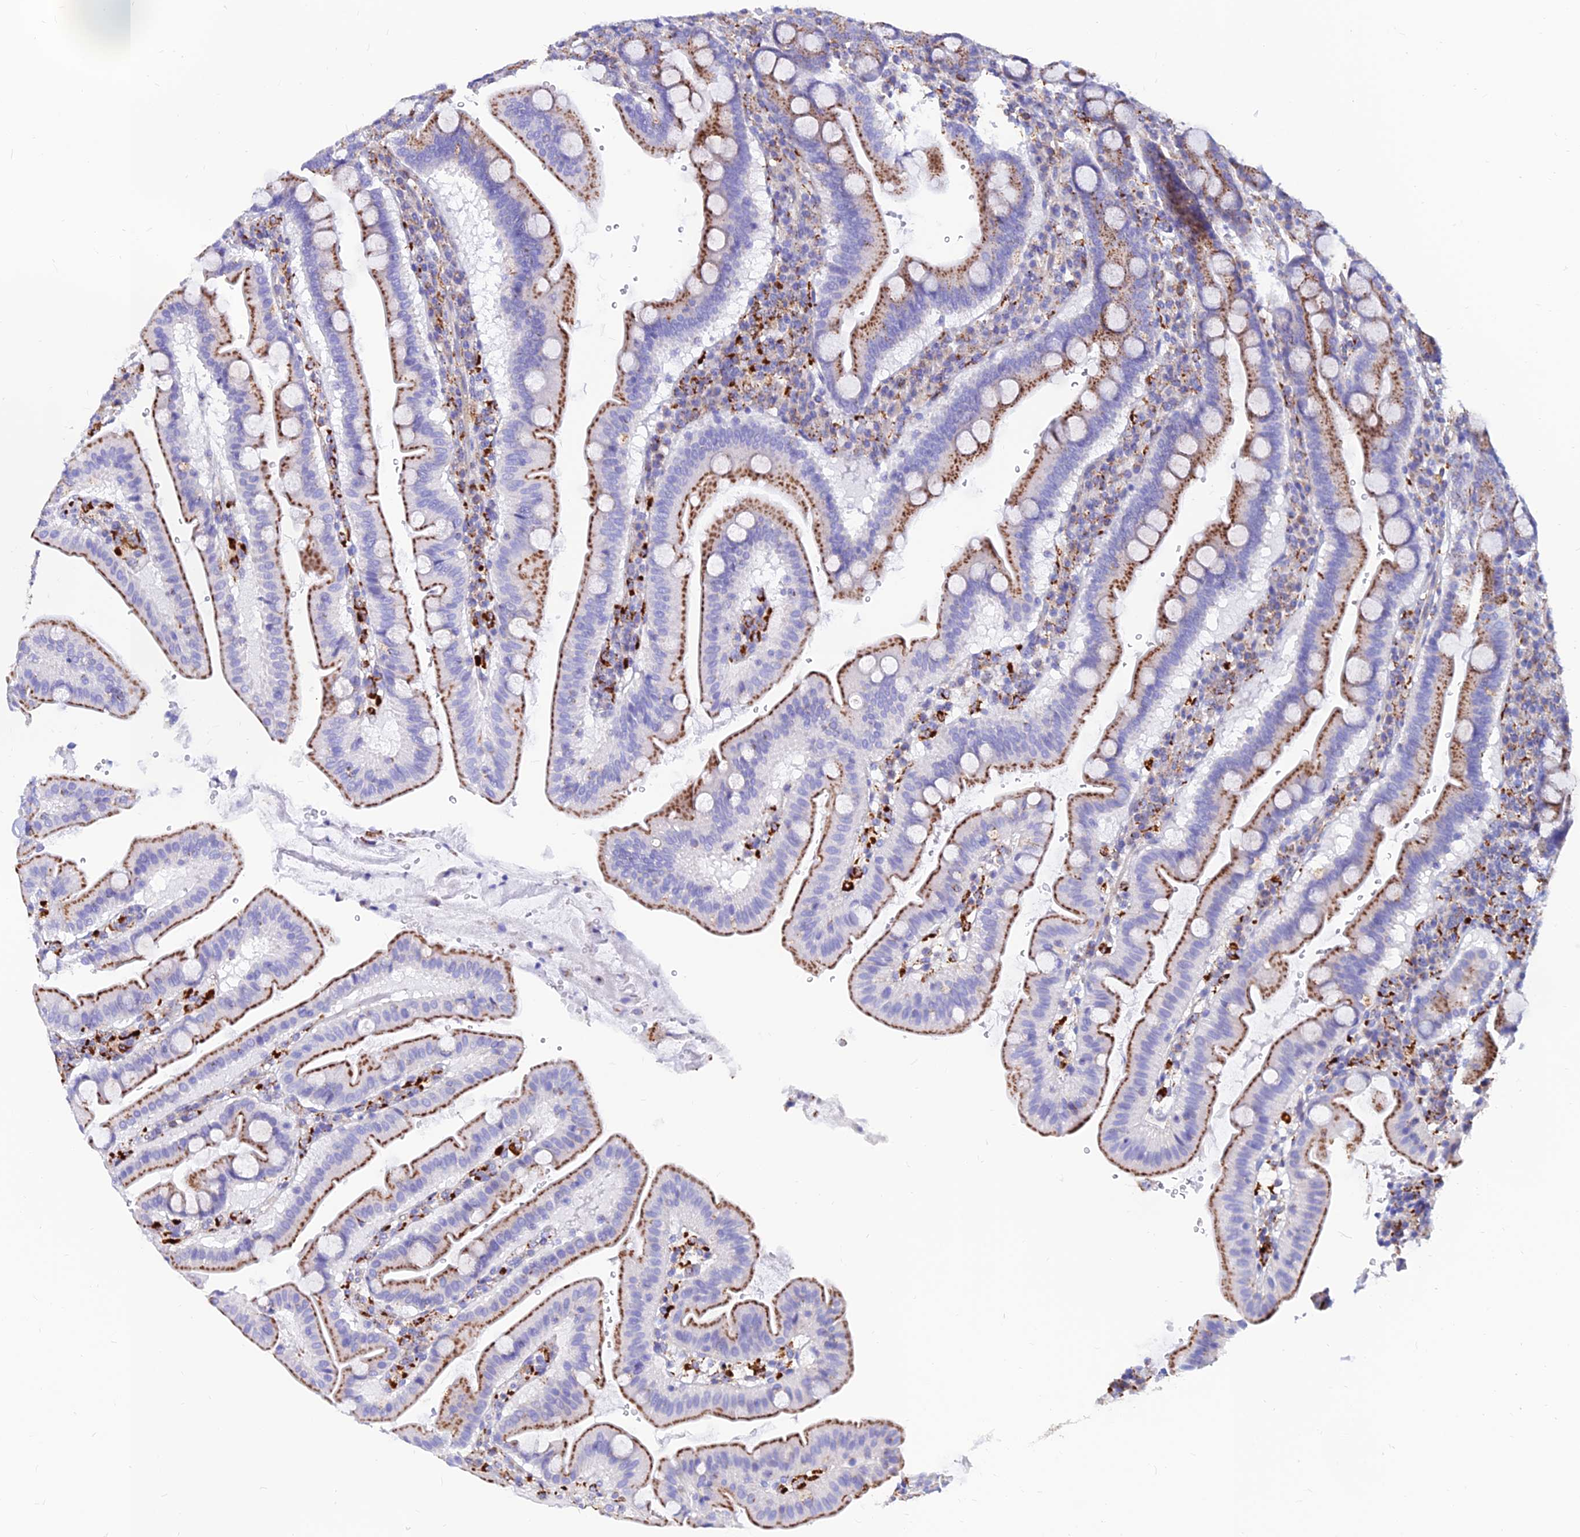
{"staining": {"intensity": "moderate", "quantity": ">75%", "location": "cytoplasmic/membranous"}, "tissue": "duodenum", "cell_type": "Glandular cells", "image_type": "normal", "snomed": [{"axis": "morphology", "description": "Normal tissue, NOS"}, {"axis": "morphology", "description": "Adenocarcinoma, NOS"}, {"axis": "topography", "description": "Pancreas"}, {"axis": "topography", "description": "Duodenum"}], "caption": "A histopathology image of duodenum stained for a protein displays moderate cytoplasmic/membranous brown staining in glandular cells. The protein of interest is shown in brown color, while the nuclei are stained blue.", "gene": "SPNS1", "patient": {"sex": "male", "age": 50}}